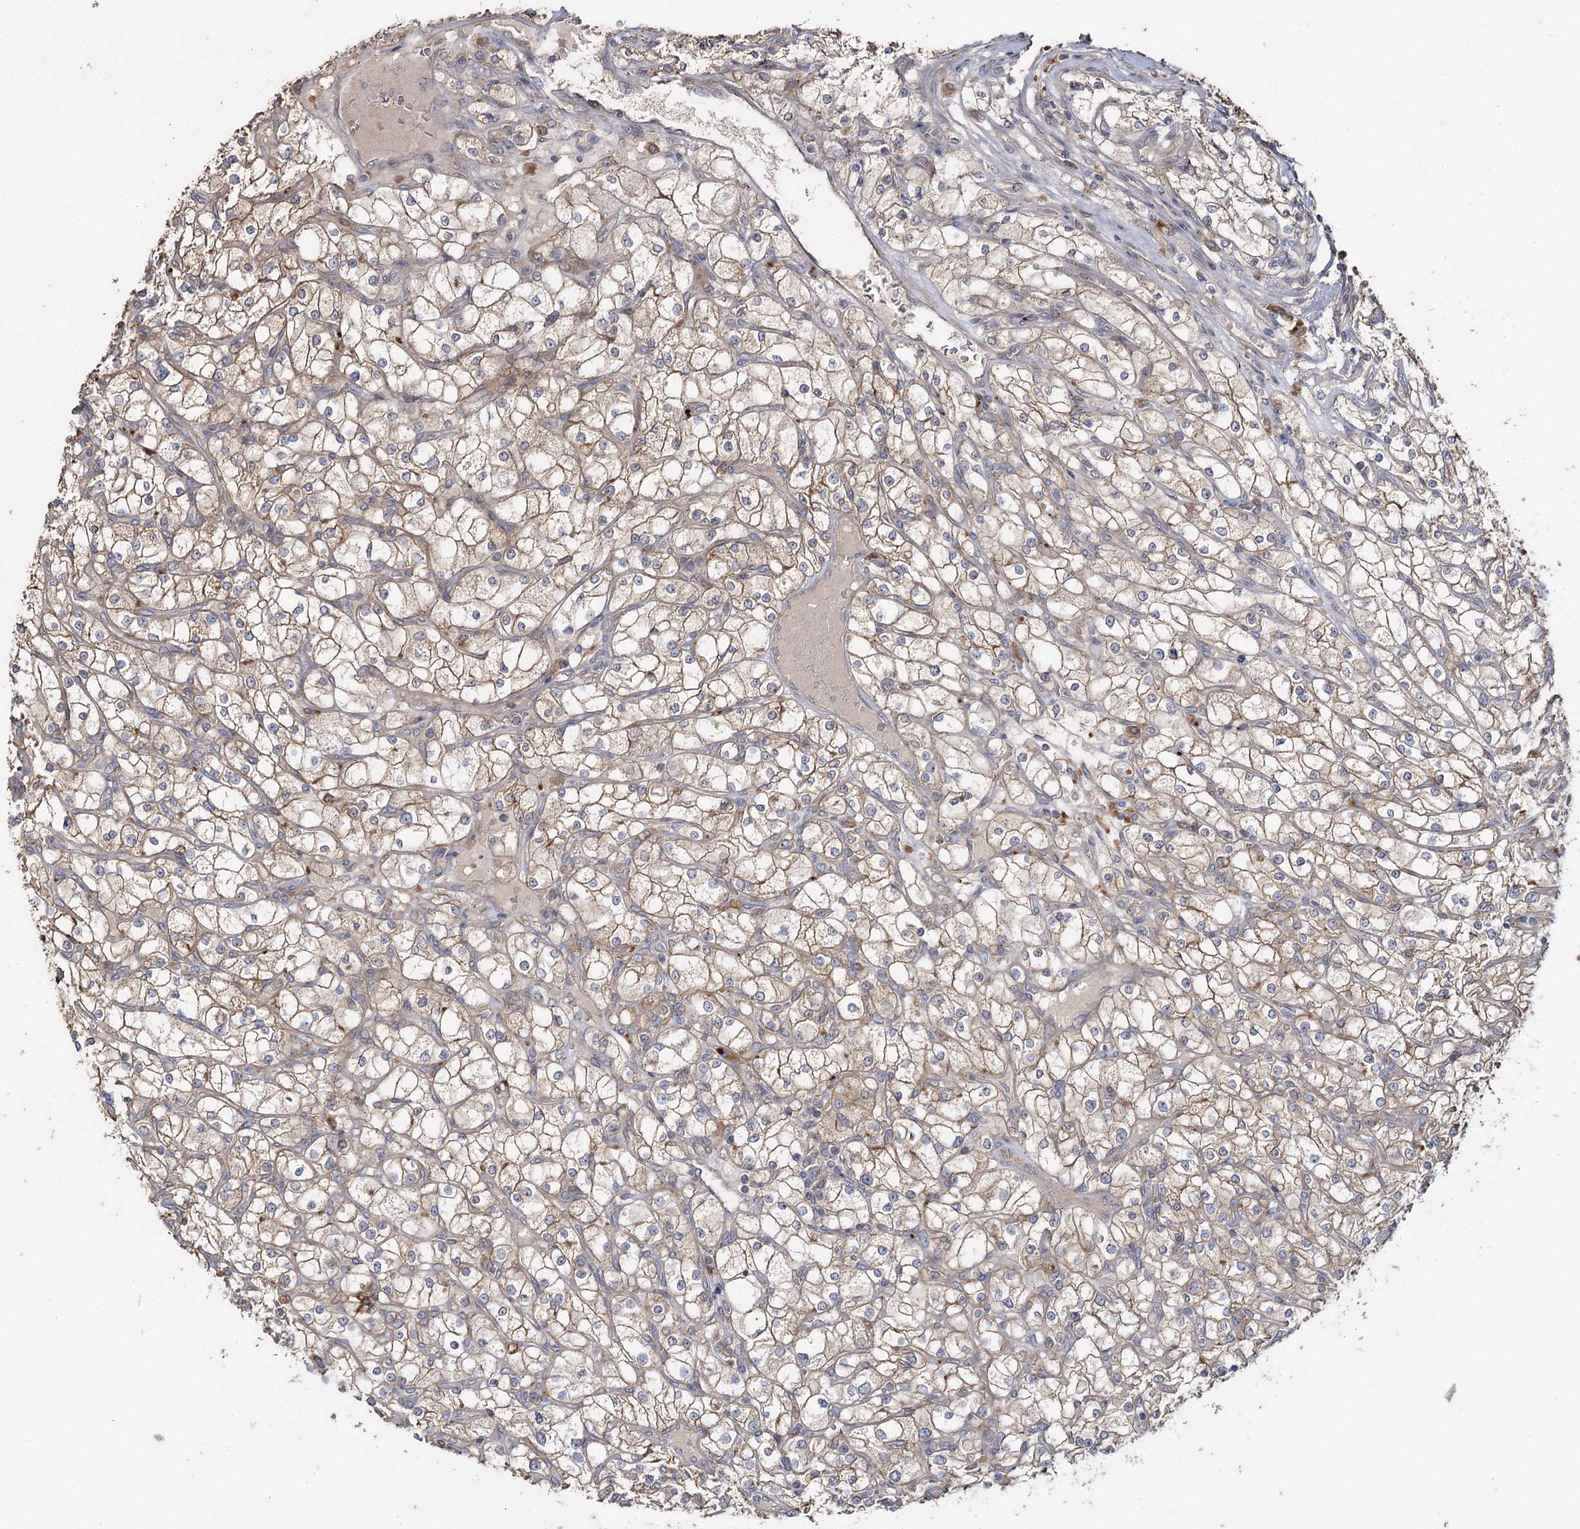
{"staining": {"intensity": "weak", "quantity": ">75%", "location": "cytoplasmic/membranous"}, "tissue": "renal cancer", "cell_type": "Tumor cells", "image_type": "cancer", "snomed": [{"axis": "morphology", "description": "Adenocarcinoma, NOS"}, {"axis": "topography", "description": "Kidney"}], "caption": "Human renal adenocarcinoma stained with a protein marker displays weak staining in tumor cells.", "gene": "ANGPTL5", "patient": {"sex": "male", "age": 80}}